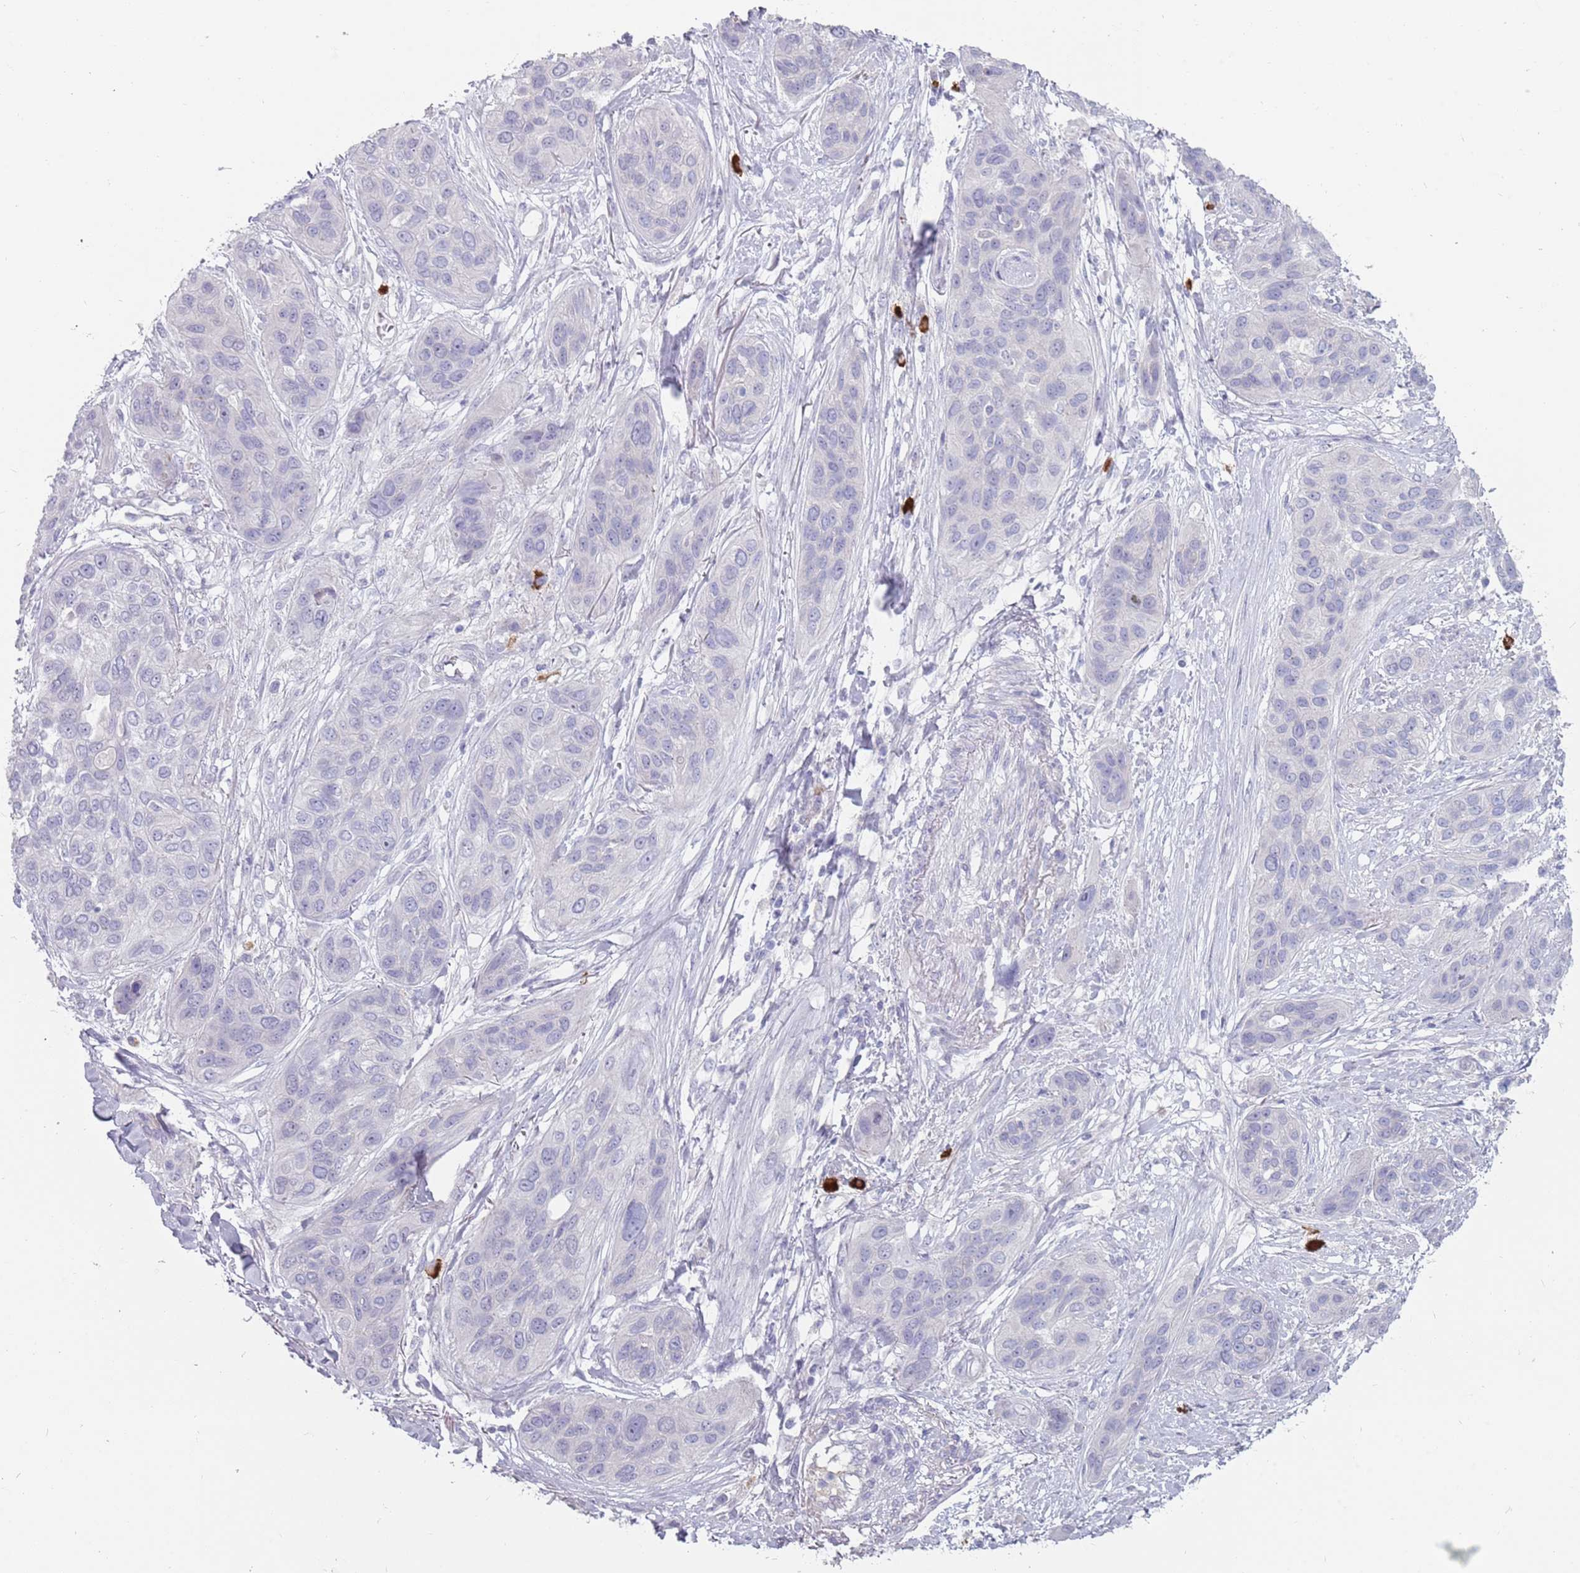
{"staining": {"intensity": "negative", "quantity": "none", "location": "none"}, "tissue": "lung cancer", "cell_type": "Tumor cells", "image_type": "cancer", "snomed": [{"axis": "morphology", "description": "Squamous cell carcinoma, NOS"}, {"axis": "topography", "description": "Lung"}], "caption": "The micrograph demonstrates no staining of tumor cells in squamous cell carcinoma (lung). The staining was performed using DAB to visualize the protein expression in brown, while the nuclei were stained in blue with hematoxylin (Magnification: 20x).", "gene": "DDX4", "patient": {"sex": "female", "age": 70}}